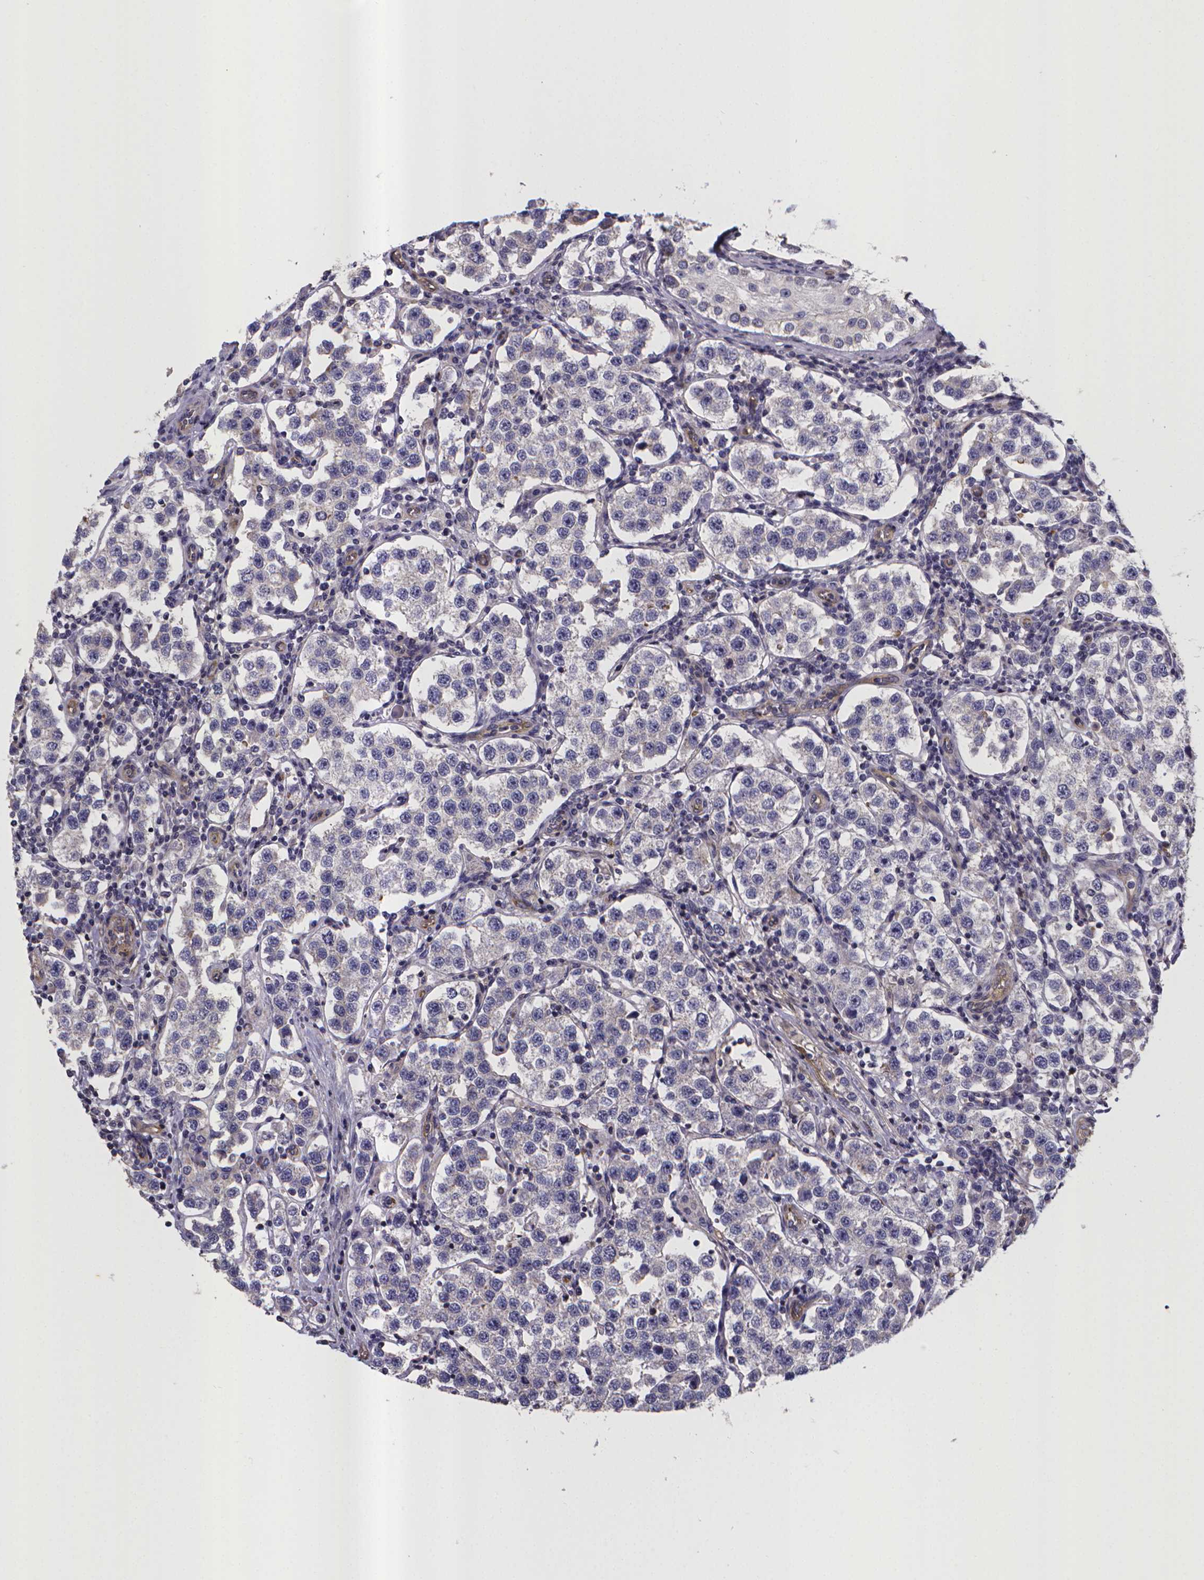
{"staining": {"intensity": "negative", "quantity": "none", "location": "none"}, "tissue": "testis cancer", "cell_type": "Tumor cells", "image_type": "cancer", "snomed": [{"axis": "morphology", "description": "Seminoma, NOS"}, {"axis": "topography", "description": "Testis"}], "caption": "Protein analysis of seminoma (testis) displays no significant expression in tumor cells.", "gene": "RERG", "patient": {"sex": "male", "age": 37}}